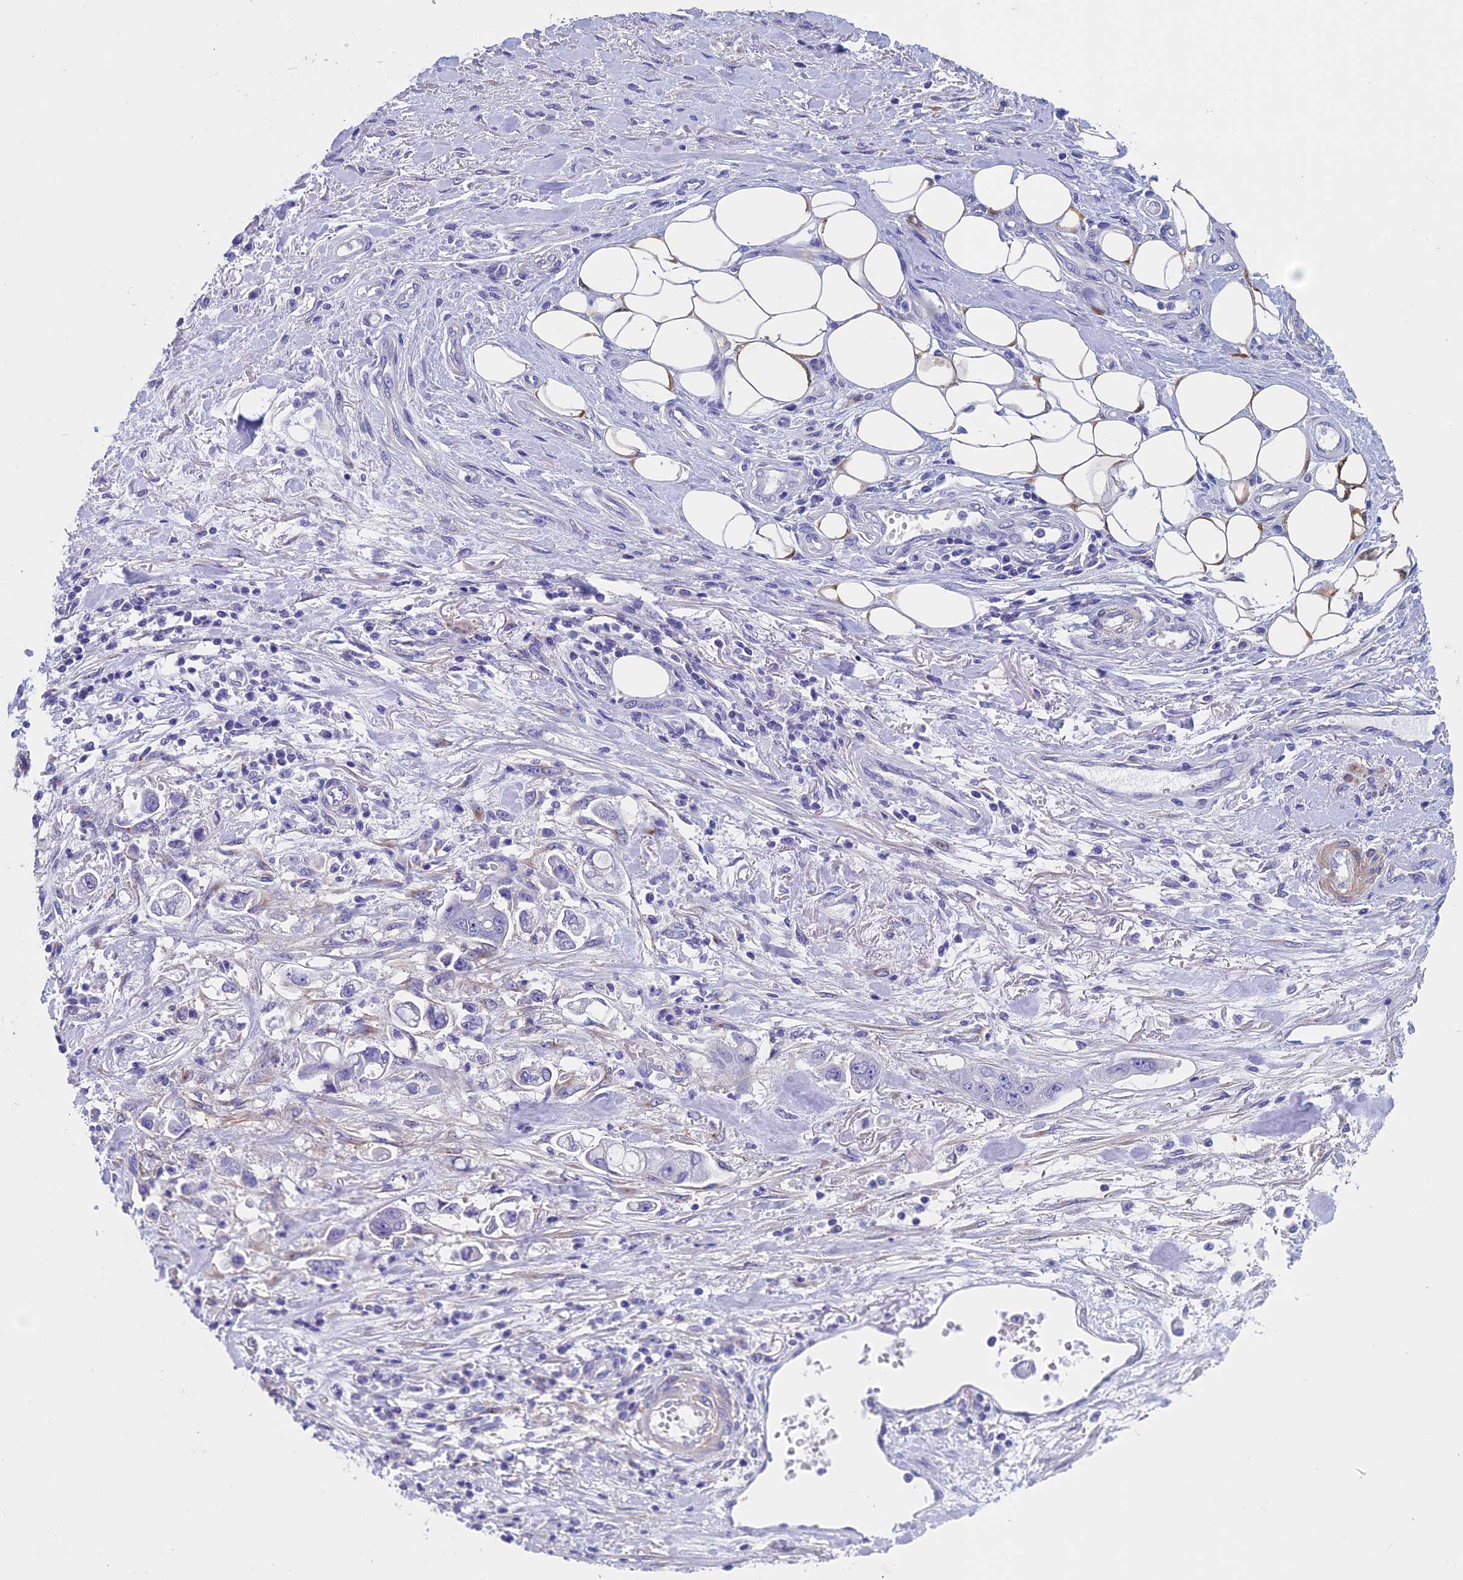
{"staining": {"intensity": "negative", "quantity": "none", "location": "none"}, "tissue": "stomach cancer", "cell_type": "Tumor cells", "image_type": "cancer", "snomed": [{"axis": "morphology", "description": "Adenocarcinoma, NOS"}, {"axis": "topography", "description": "Stomach"}], "caption": "IHC of stomach cancer (adenocarcinoma) reveals no staining in tumor cells.", "gene": "ADH7", "patient": {"sex": "male", "age": 62}}